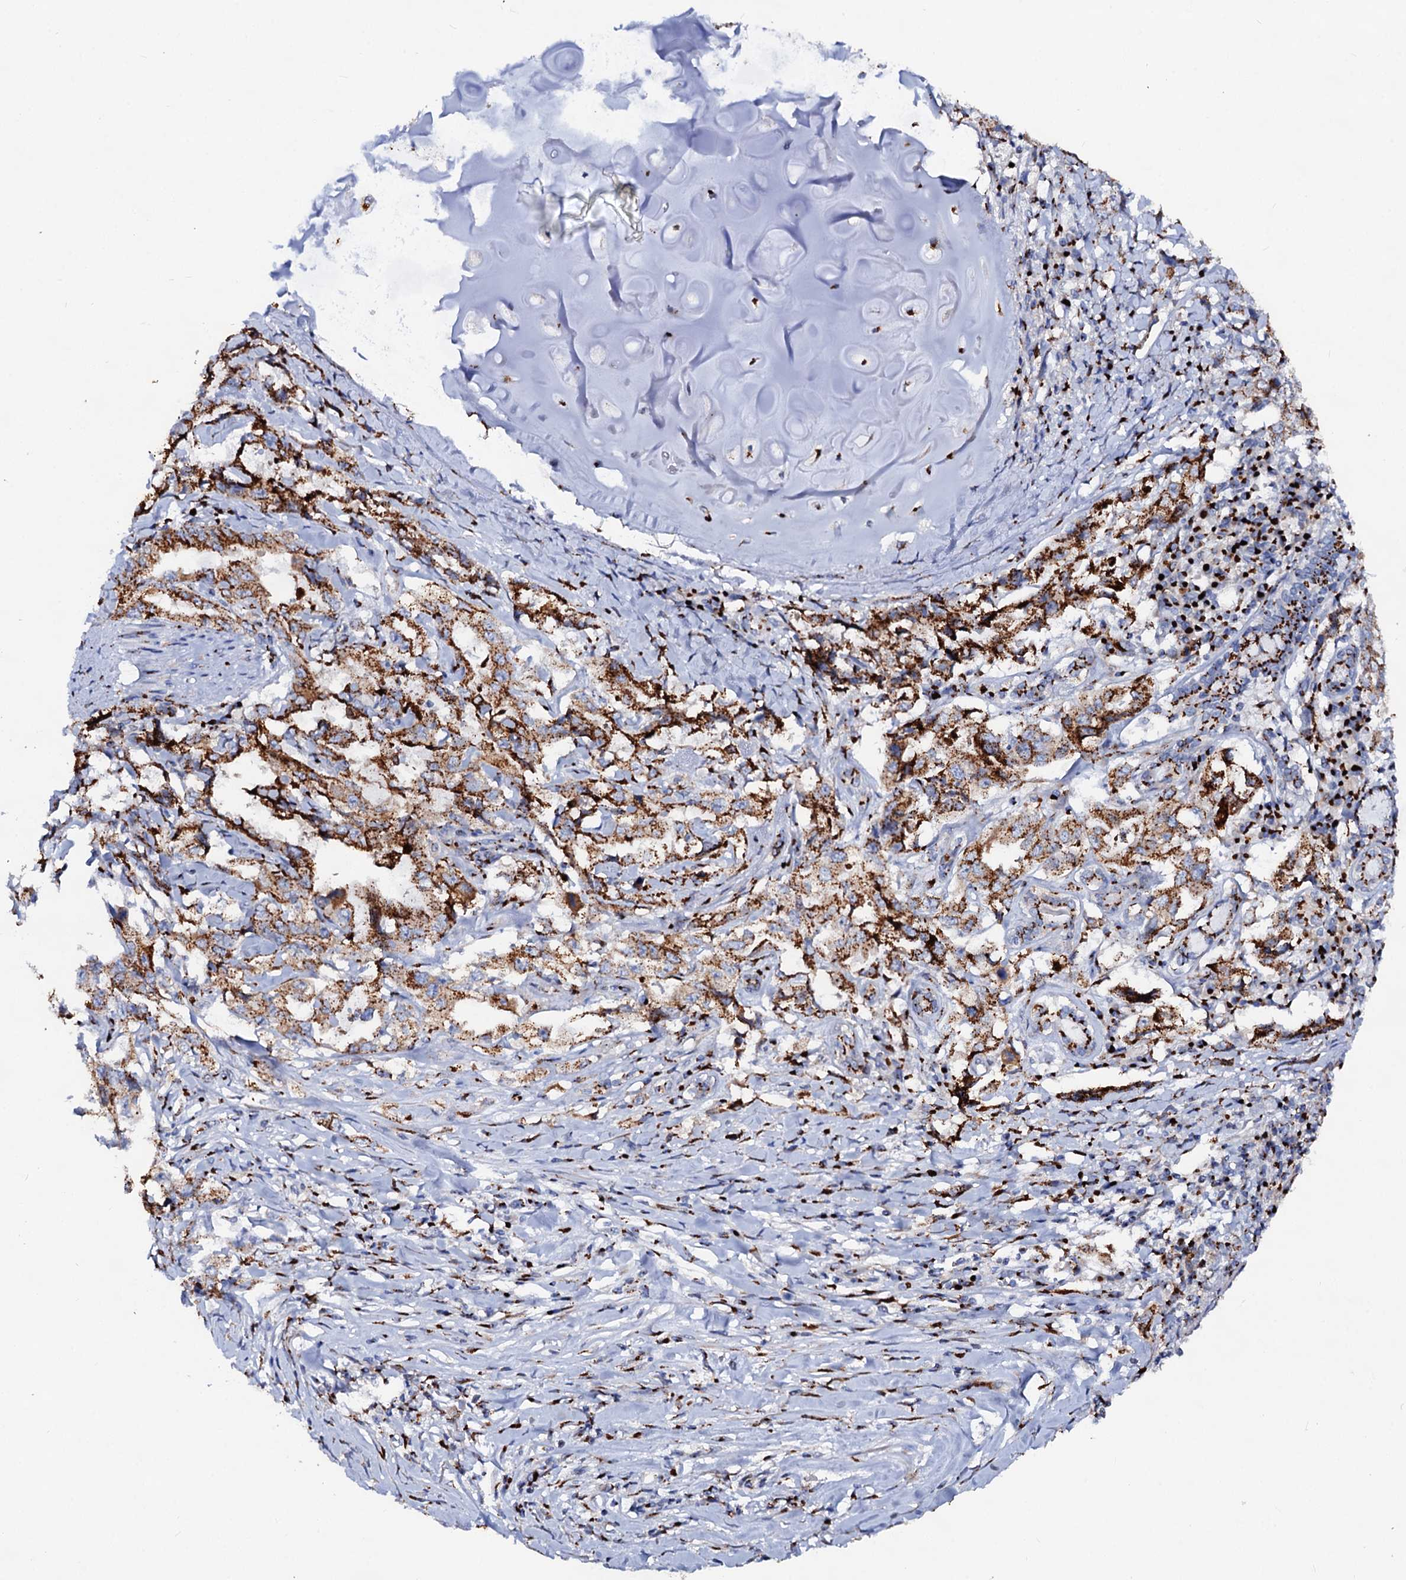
{"staining": {"intensity": "strong", "quantity": ">75%", "location": "cytoplasmic/membranous"}, "tissue": "lung cancer", "cell_type": "Tumor cells", "image_type": "cancer", "snomed": [{"axis": "morphology", "description": "Adenocarcinoma, NOS"}, {"axis": "topography", "description": "Lung"}], "caption": "Approximately >75% of tumor cells in lung adenocarcinoma display strong cytoplasmic/membranous protein positivity as visualized by brown immunohistochemical staining.", "gene": "TM9SF3", "patient": {"sex": "female", "age": 51}}